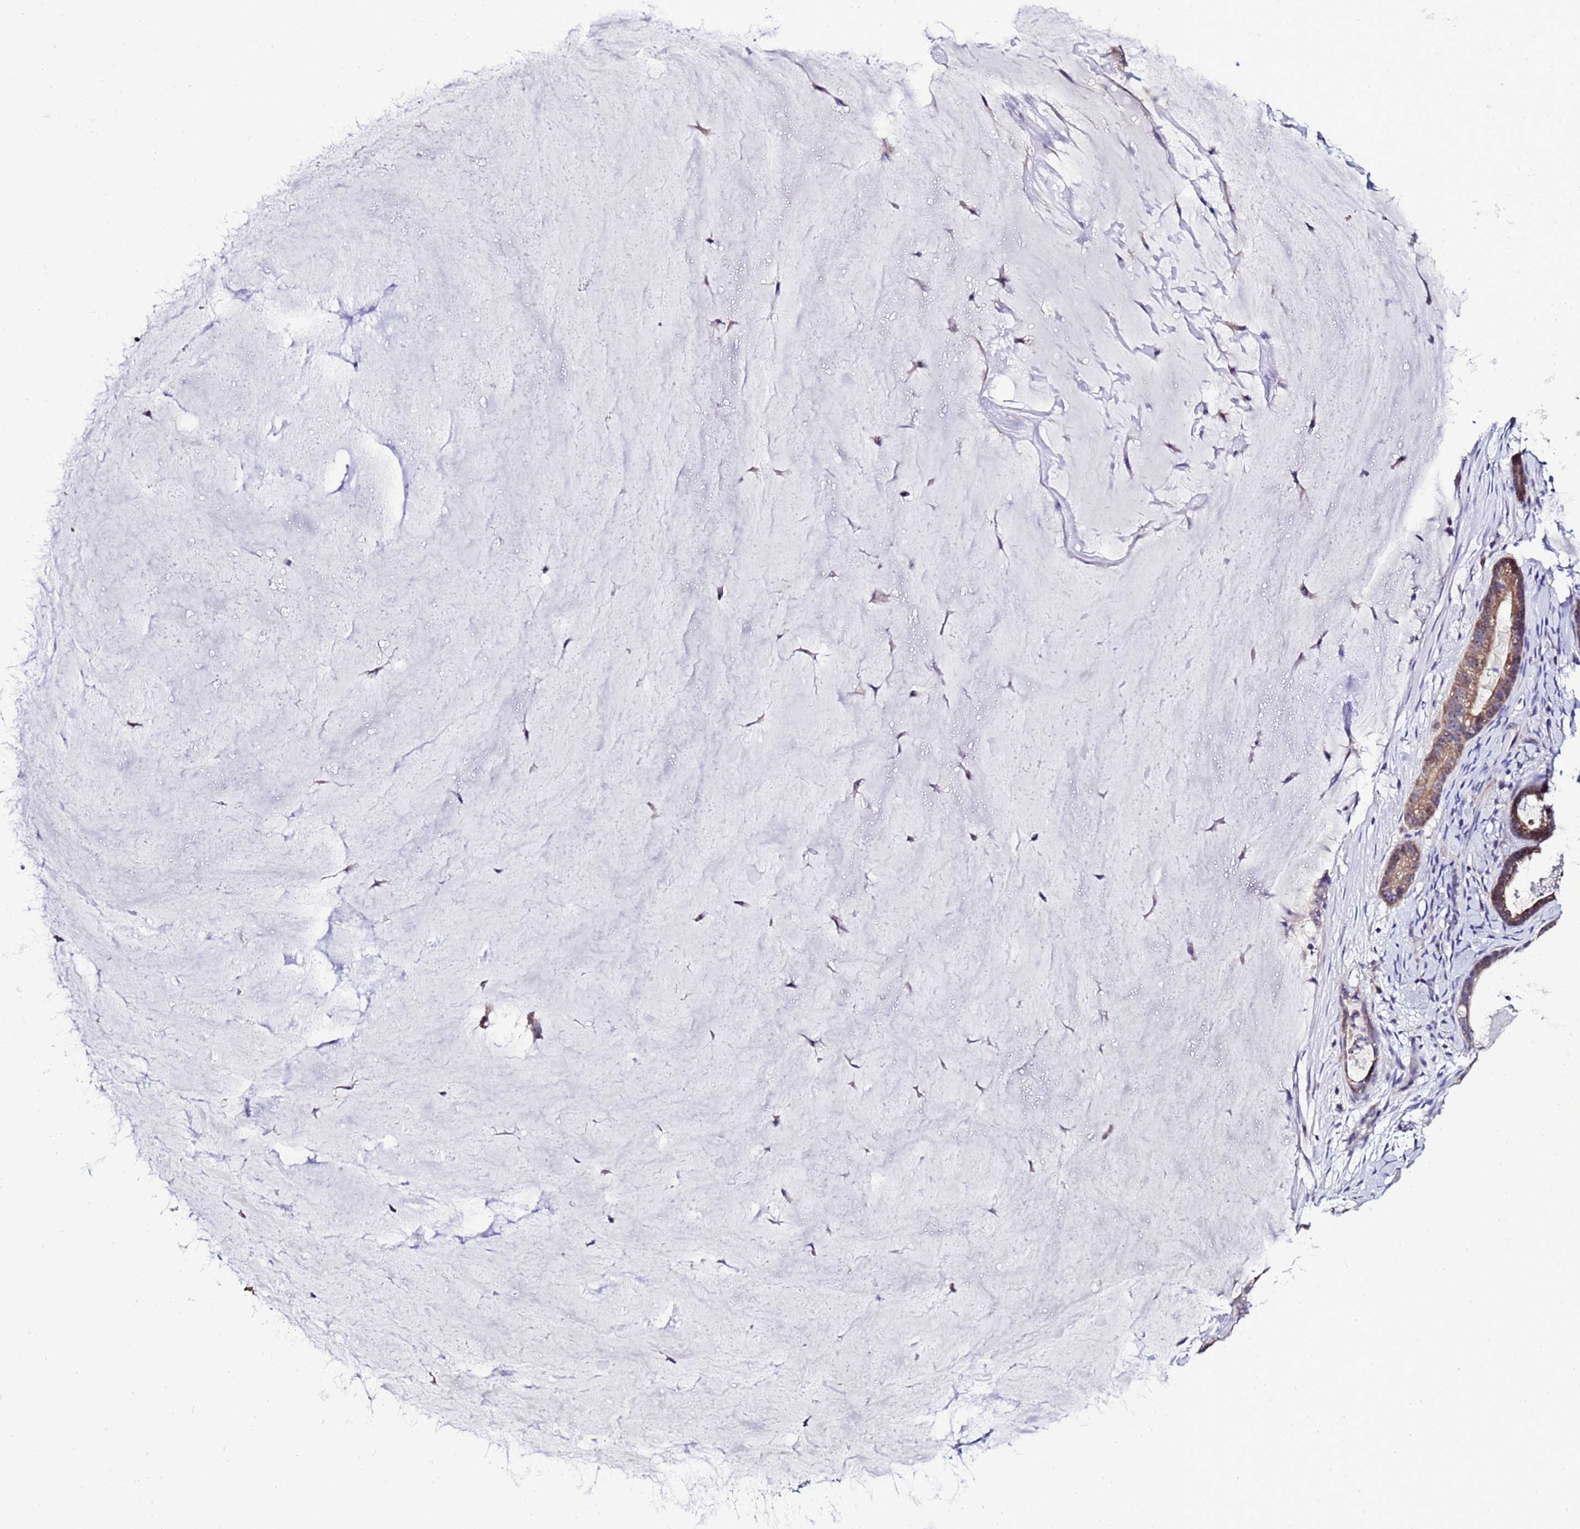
{"staining": {"intensity": "moderate", "quantity": ">75%", "location": "cytoplasmic/membranous"}, "tissue": "ovarian cancer", "cell_type": "Tumor cells", "image_type": "cancer", "snomed": [{"axis": "morphology", "description": "Cystadenocarcinoma, mucinous, NOS"}, {"axis": "topography", "description": "Ovary"}], "caption": "Moderate cytoplasmic/membranous protein staining is identified in about >75% of tumor cells in ovarian cancer (mucinous cystadenocarcinoma). The protein is shown in brown color, while the nuclei are stained blue.", "gene": "DPH6", "patient": {"sex": "female", "age": 61}}